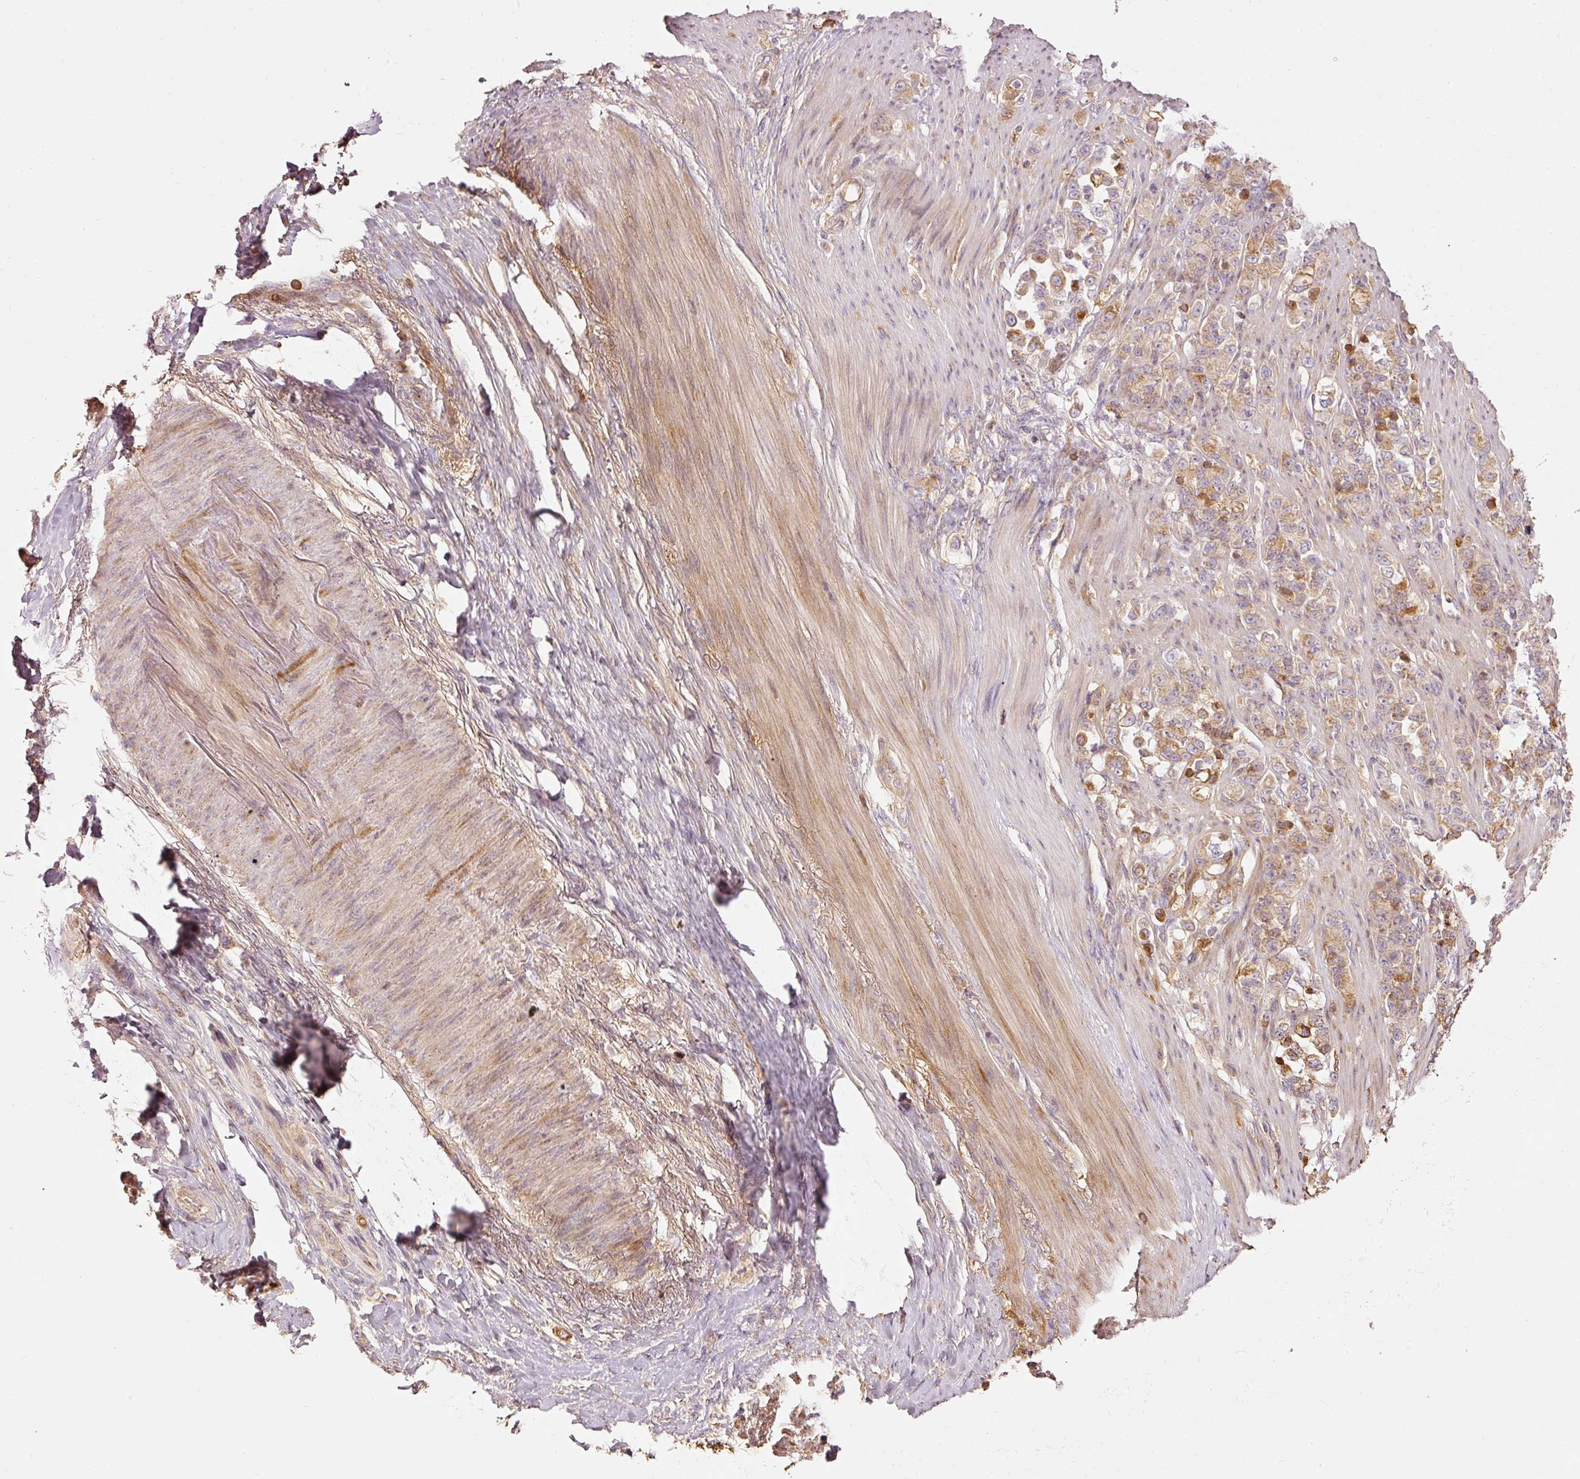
{"staining": {"intensity": "moderate", "quantity": ">75%", "location": "cytoplasmic/membranous"}, "tissue": "stomach cancer", "cell_type": "Tumor cells", "image_type": "cancer", "snomed": [{"axis": "morphology", "description": "Normal tissue, NOS"}, {"axis": "morphology", "description": "Adenocarcinoma, NOS"}, {"axis": "topography", "description": "Stomach"}], "caption": "Immunohistochemical staining of human stomach cancer demonstrates moderate cytoplasmic/membranous protein staining in approximately >75% of tumor cells.", "gene": "SERPING1", "patient": {"sex": "female", "age": 79}}